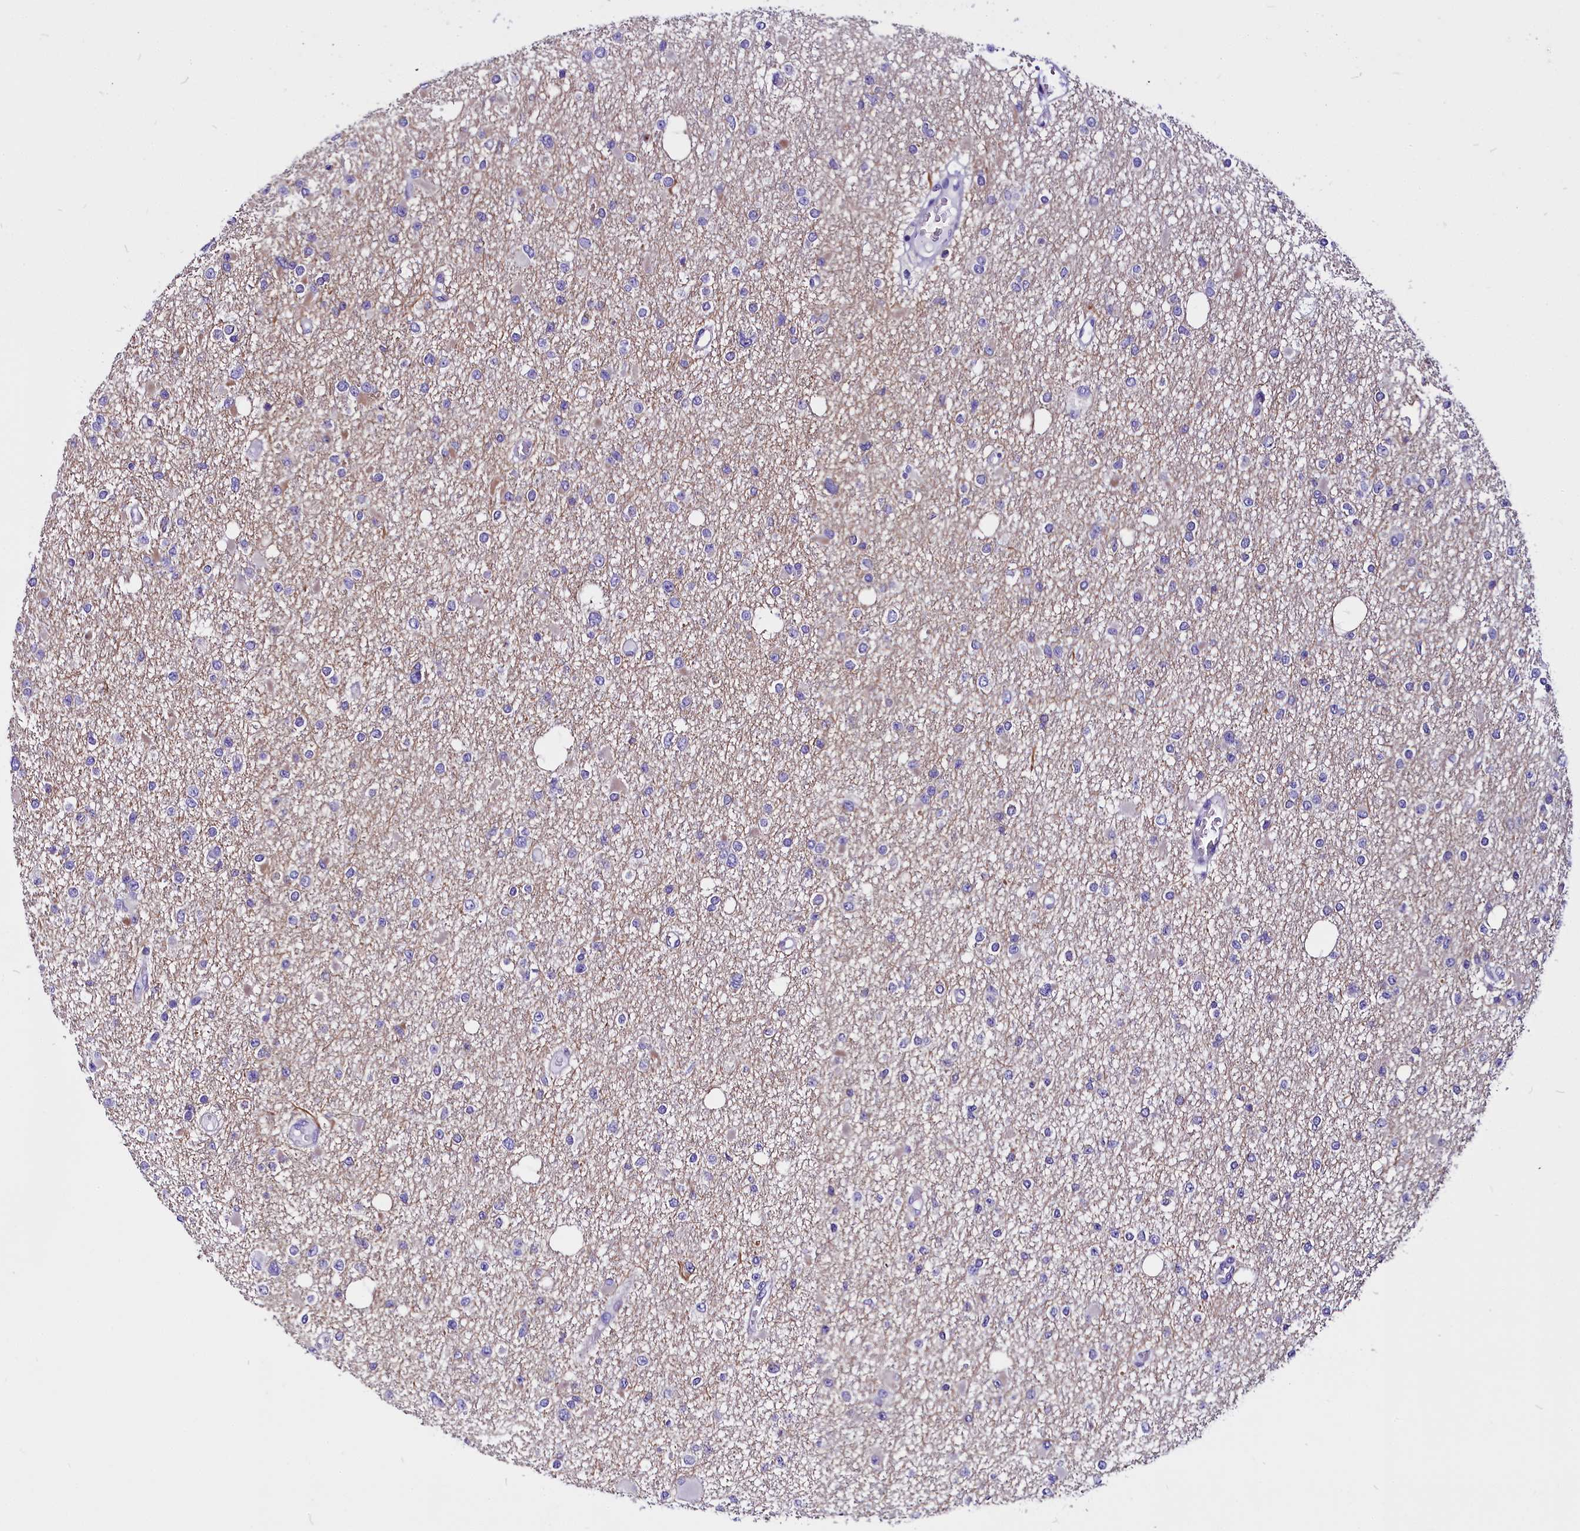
{"staining": {"intensity": "negative", "quantity": "none", "location": "none"}, "tissue": "glioma", "cell_type": "Tumor cells", "image_type": "cancer", "snomed": [{"axis": "morphology", "description": "Glioma, malignant, Low grade"}, {"axis": "topography", "description": "Brain"}], "caption": "Human glioma stained for a protein using IHC exhibits no staining in tumor cells.", "gene": "CEP170", "patient": {"sex": "female", "age": 22}}